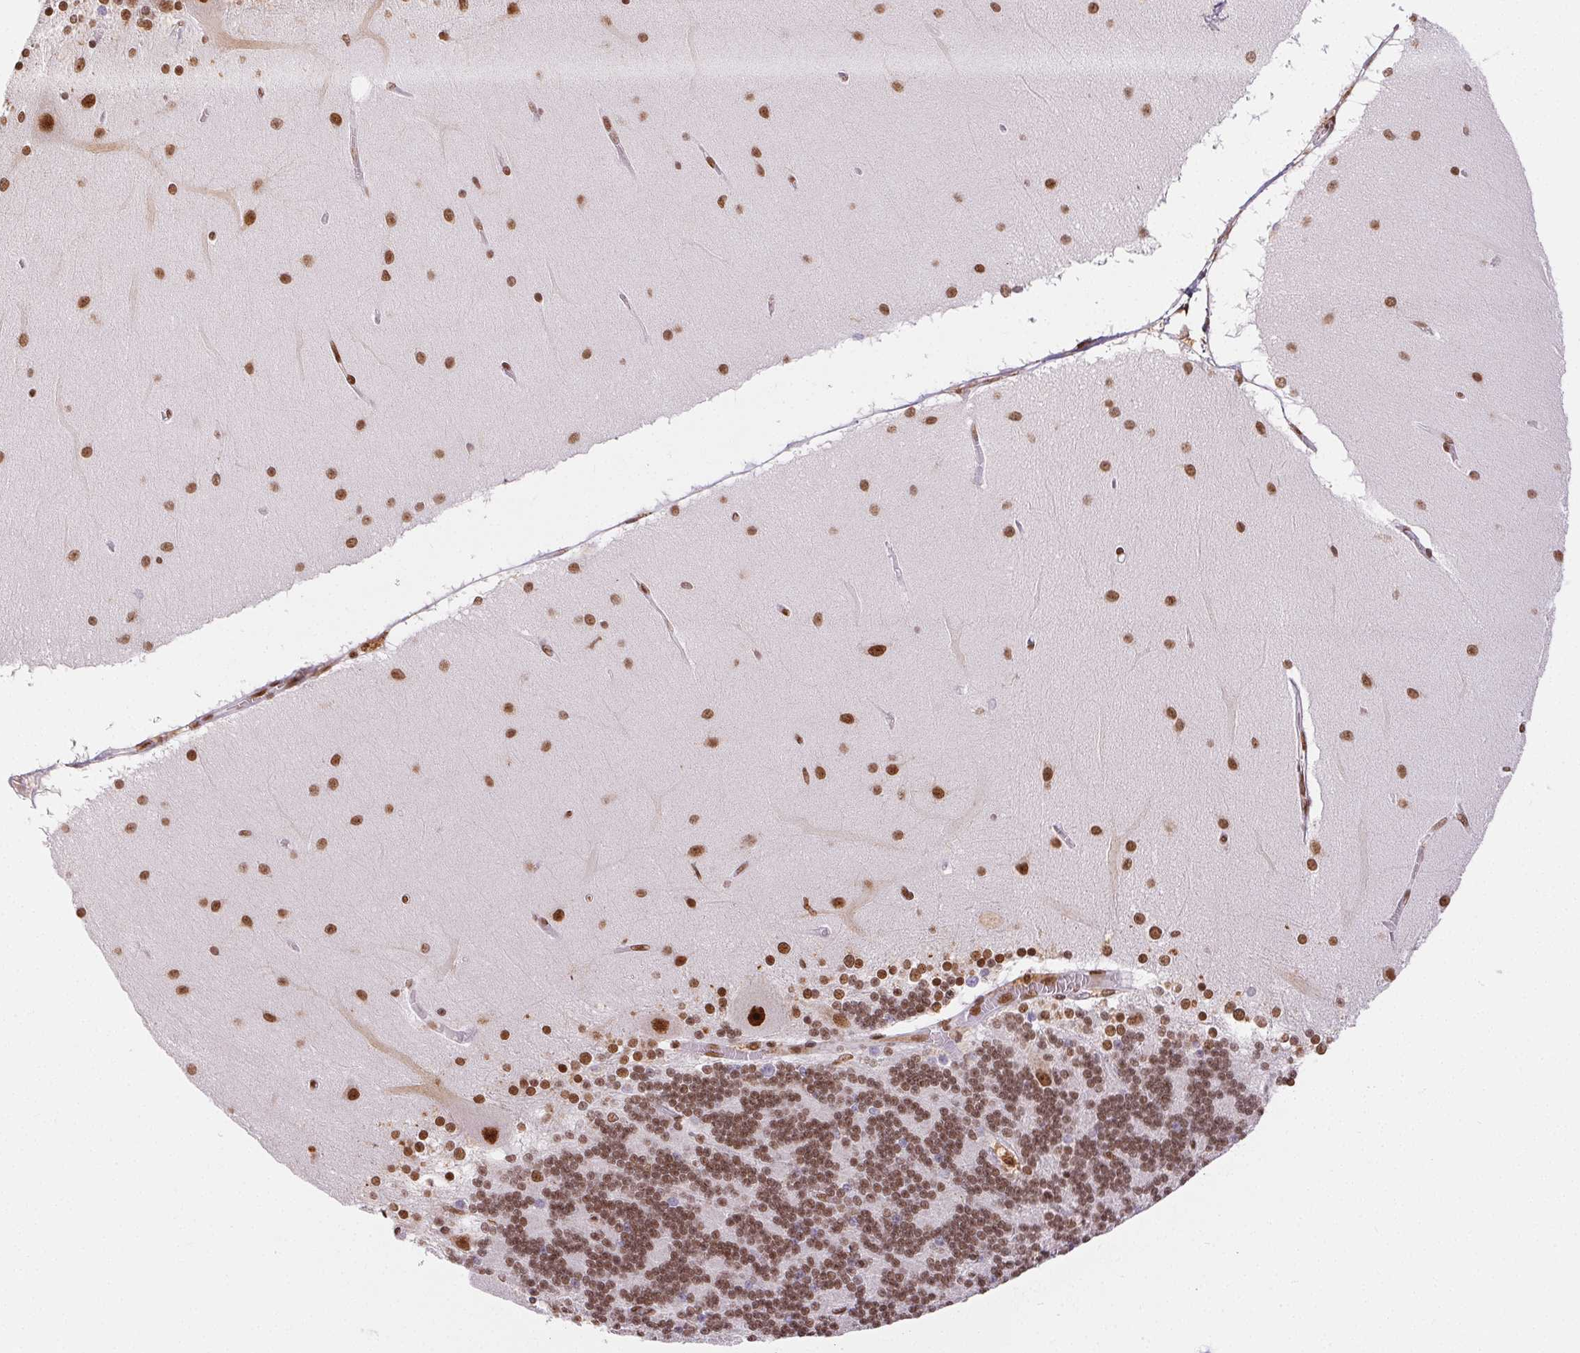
{"staining": {"intensity": "strong", "quantity": "25%-75%", "location": "nuclear"}, "tissue": "cerebellum", "cell_type": "Cells in granular layer", "image_type": "normal", "snomed": [{"axis": "morphology", "description": "Normal tissue, NOS"}, {"axis": "topography", "description": "Cerebellum"}], "caption": "The image demonstrates immunohistochemical staining of normal cerebellum. There is strong nuclear staining is seen in approximately 25%-75% of cells in granular layer. (DAB (3,3'-diaminobenzidine) = brown stain, brightfield microscopy at high magnification).", "gene": "ZNF80", "patient": {"sex": "female", "age": 54}}